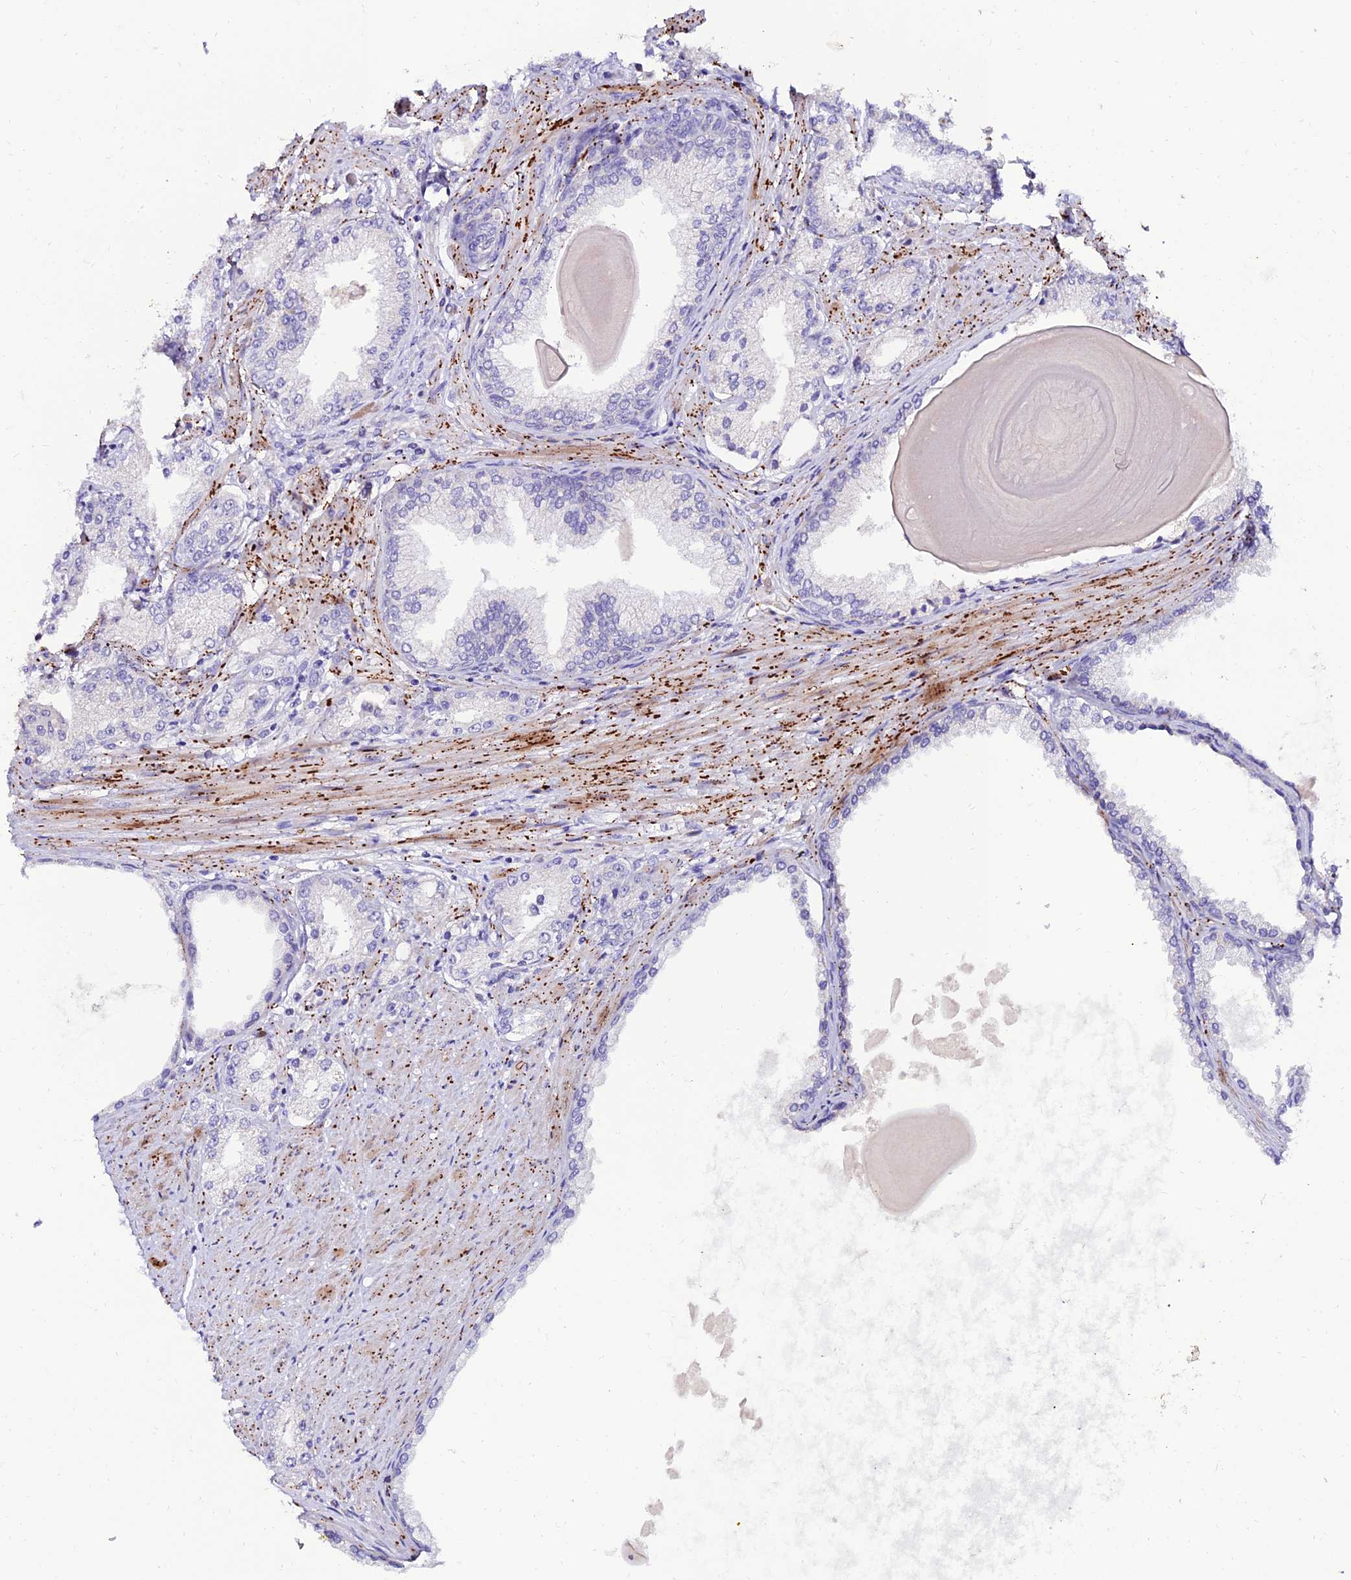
{"staining": {"intensity": "negative", "quantity": "none", "location": "none"}, "tissue": "prostate cancer", "cell_type": "Tumor cells", "image_type": "cancer", "snomed": [{"axis": "morphology", "description": "Adenocarcinoma, High grade"}, {"axis": "topography", "description": "Prostate"}], "caption": "This image is of prostate cancer (high-grade adenocarcinoma) stained with IHC to label a protein in brown with the nuclei are counter-stained blue. There is no expression in tumor cells. (DAB (3,3'-diaminobenzidine) immunohistochemistry (IHC) visualized using brightfield microscopy, high magnification).", "gene": "ALDH3B2", "patient": {"sex": "male", "age": 66}}